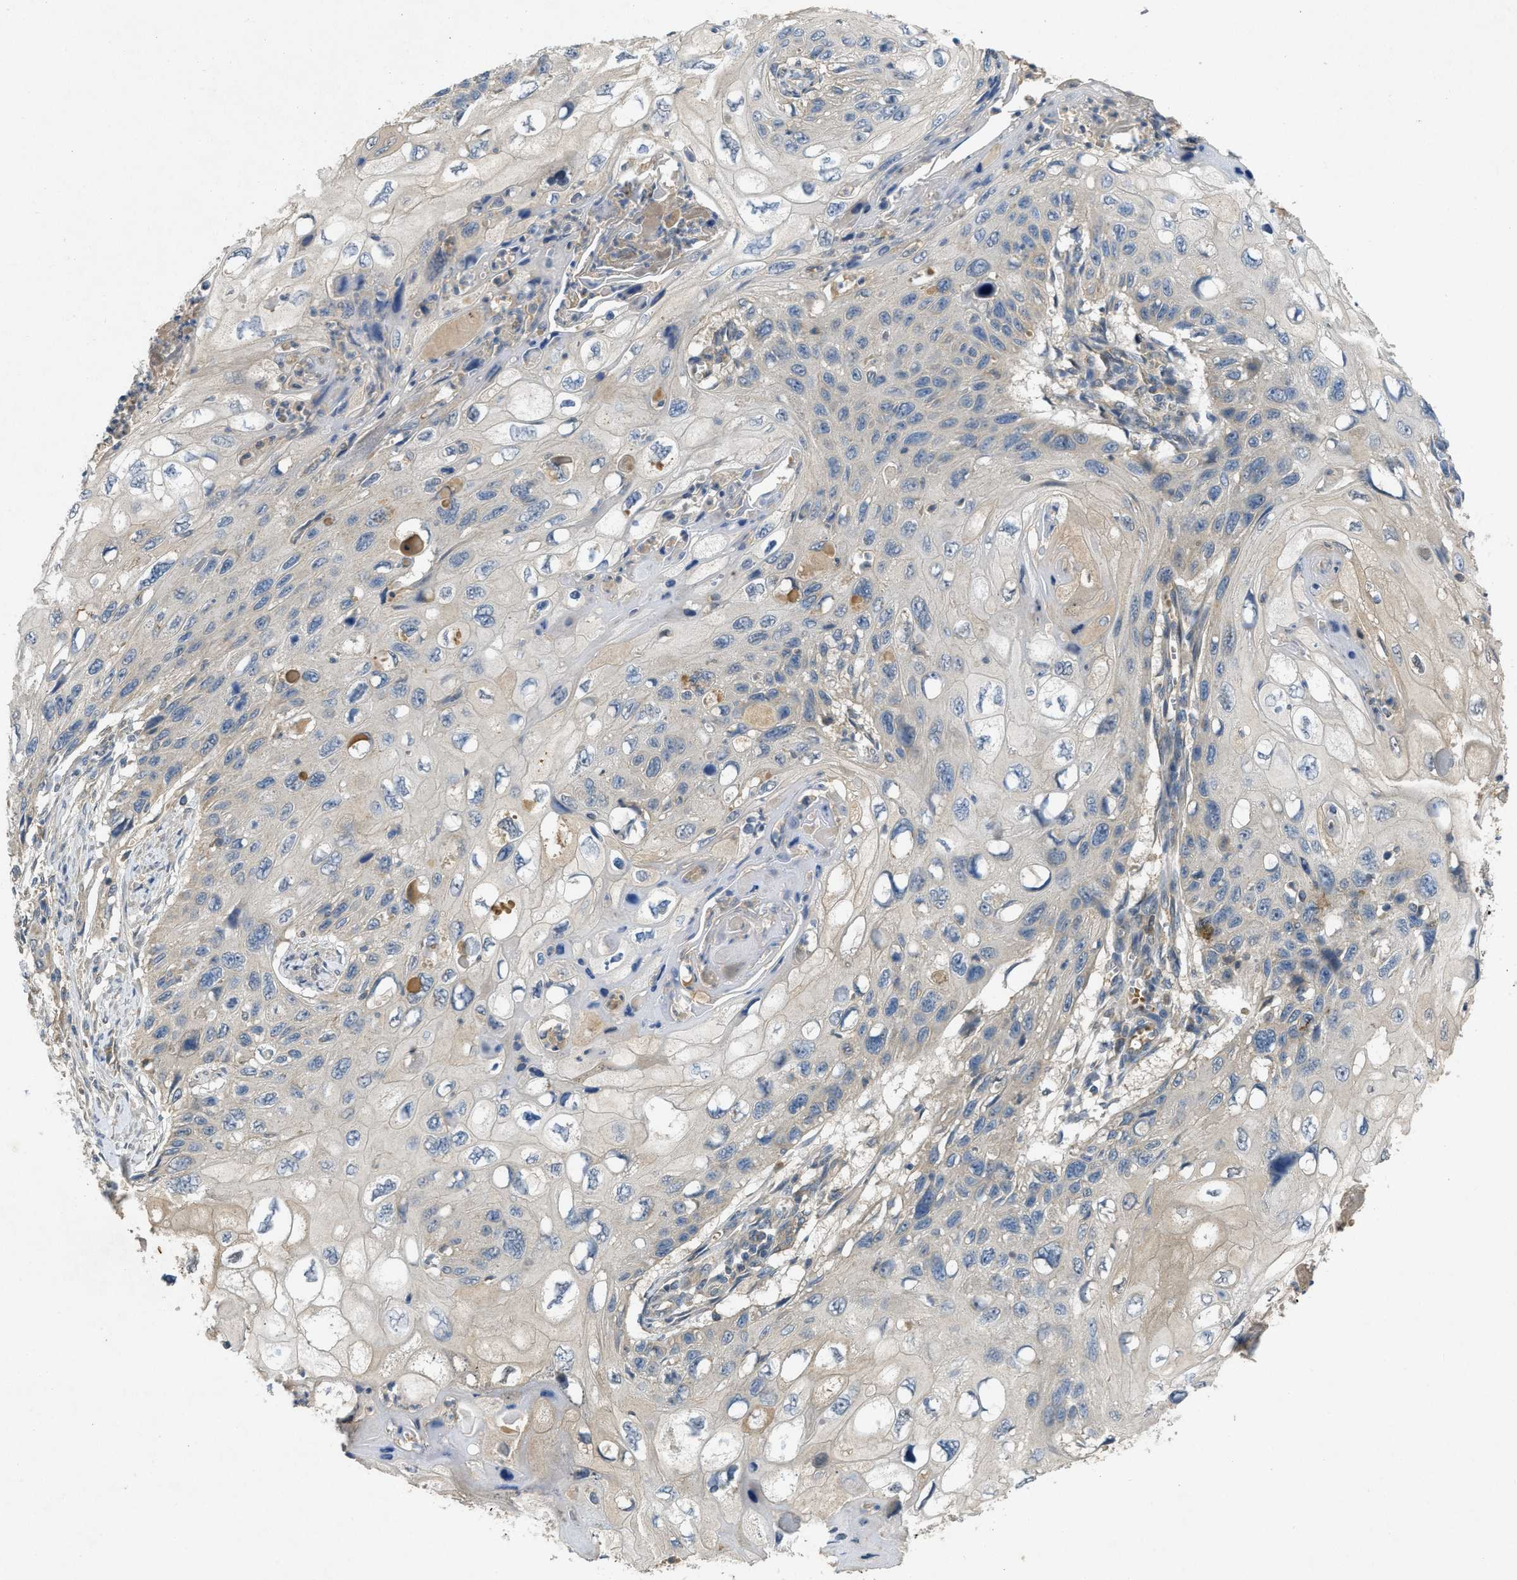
{"staining": {"intensity": "negative", "quantity": "none", "location": "none"}, "tissue": "cervical cancer", "cell_type": "Tumor cells", "image_type": "cancer", "snomed": [{"axis": "morphology", "description": "Squamous cell carcinoma, NOS"}, {"axis": "topography", "description": "Cervix"}], "caption": "This is an immunohistochemistry (IHC) micrograph of squamous cell carcinoma (cervical). There is no staining in tumor cells.", "gene": "PPP3CA", "patient": {"sex": "female", "age": 70}}